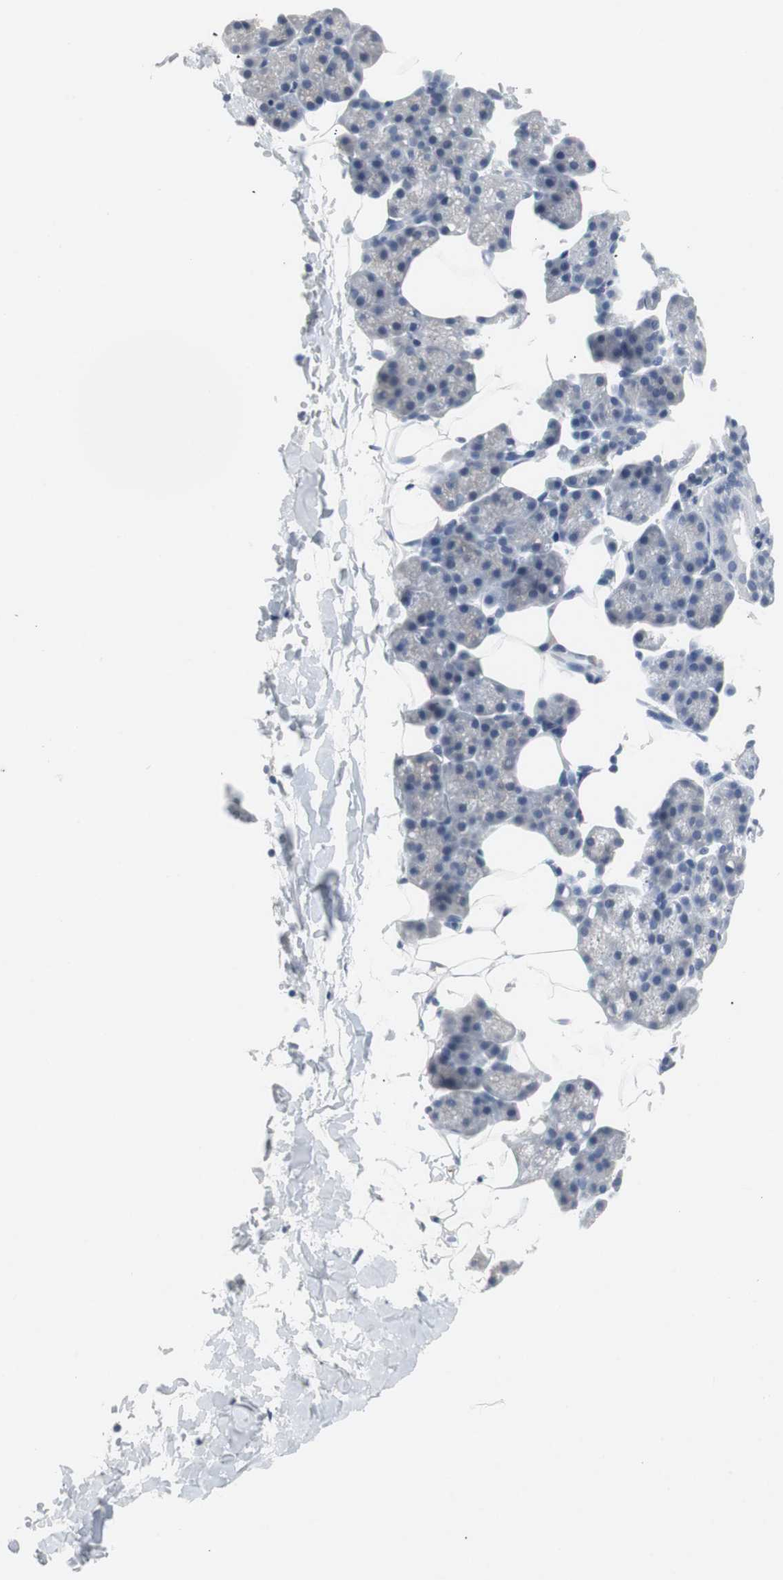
{"staining": {"intensity": "negative", "quantity": "none", "location": "none"}, "tissue": "salivary gland", "cell_type": "Glandular cells", "image_type": "normal", "snomed": [{"axis": "morphology", "description": "Normal tissue, NOS"}, {"axis": "topography", "description": "Lymph node"}, {"axis": "topography", "description": "Salivary gland"}], "caption": "High power microscopy histopathology image of an IHC image of normal salivary gland, revealing no significant positivity in glandular cells. (Stains: DAB (3,3'-diaminobenzidine) IHC with hematoxylin counter stain, Microscopy: brightfield microscopy at high magnification).", "gene": "LRP2", "patient": {"sex": "male", "age": 8}}